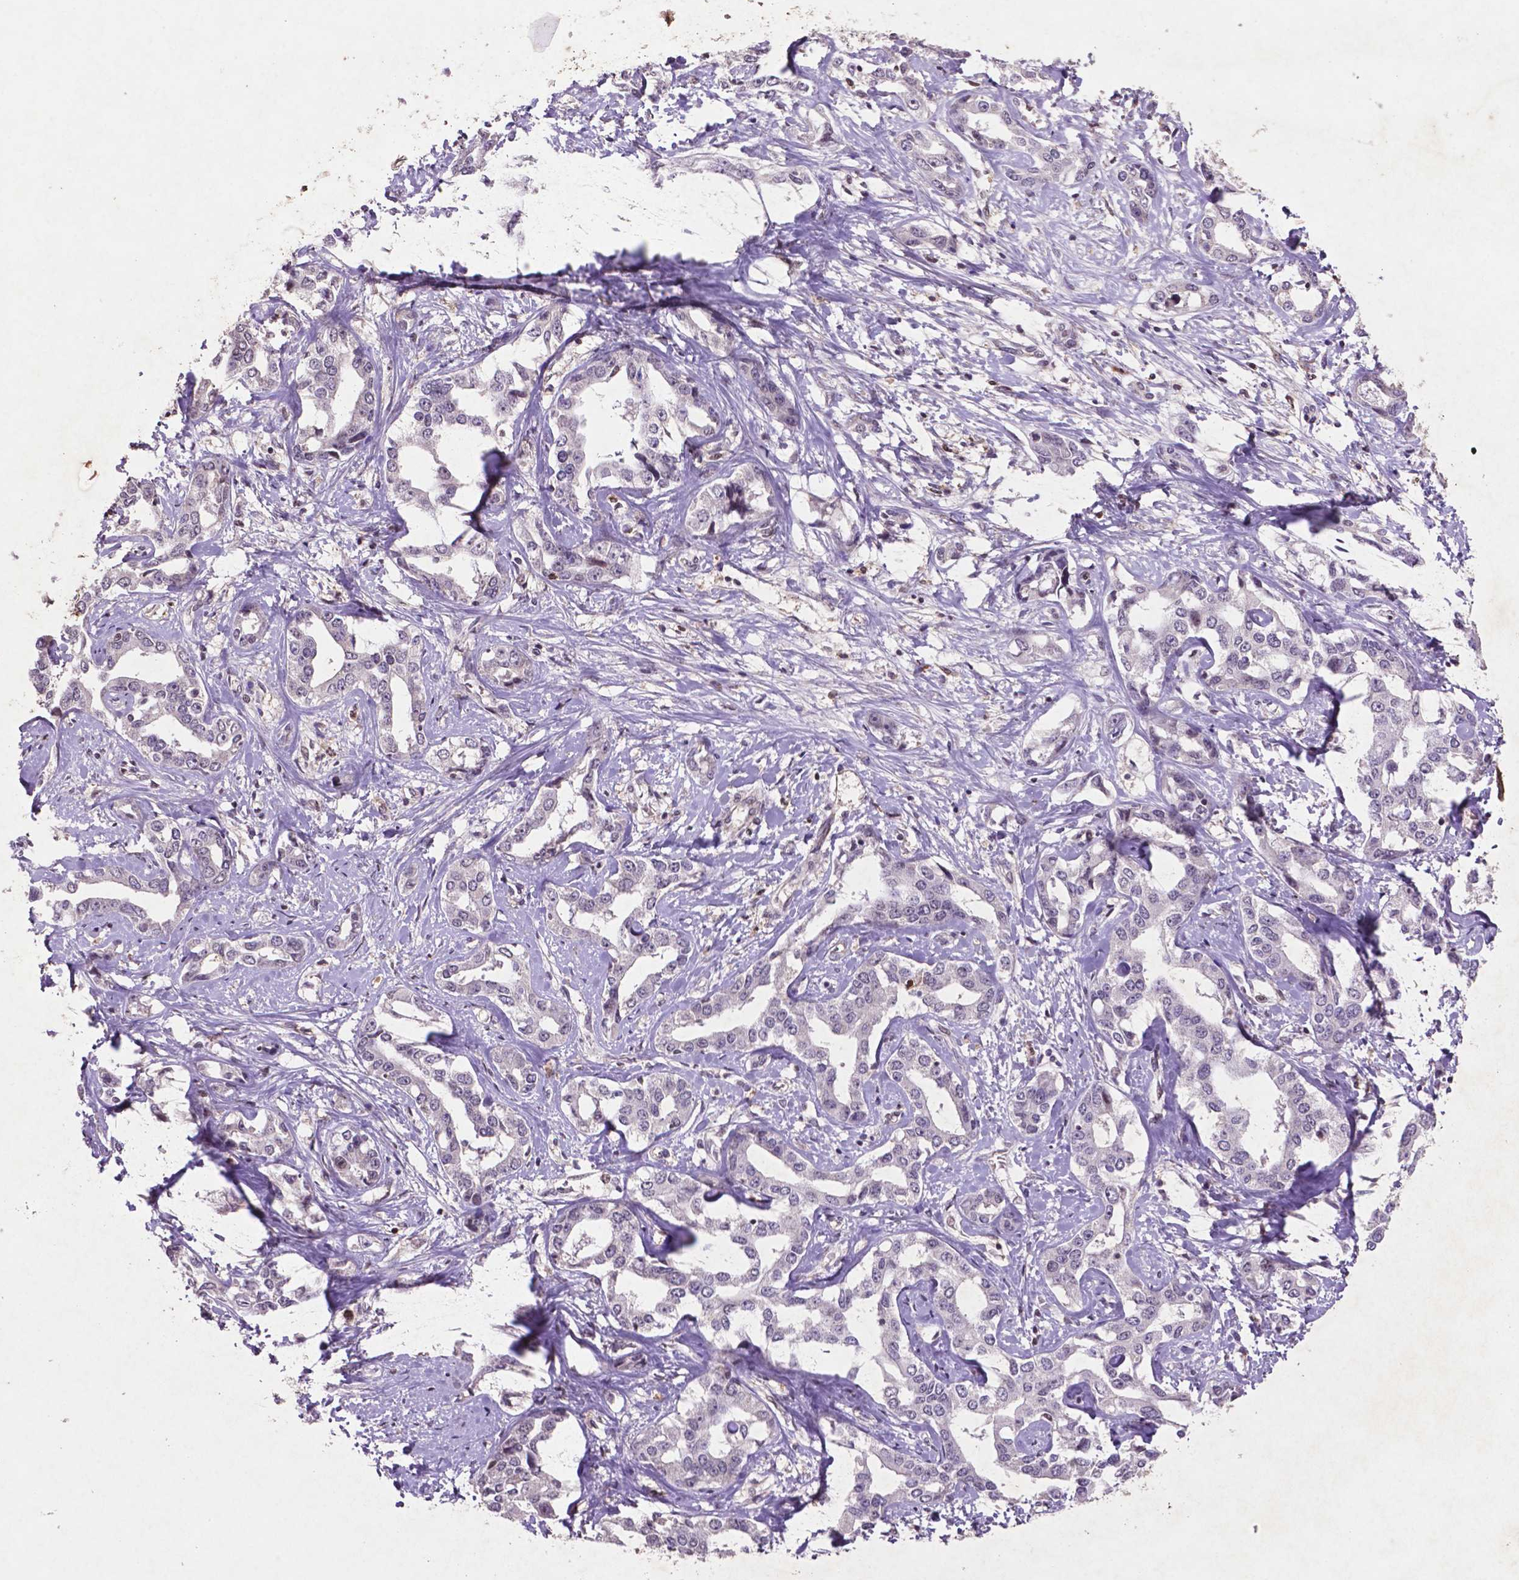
{"staining": {"intensity": "negative", "quantity": "none", "location": "none"}, "tissue": "liver cancer", "cell_type": "Tumor cells", "image_type": "cancer", "snomed": [{"axis": "morphology", "description": "Cholangiocarcinoma"}, {"axis": "topography", "description": "Liver"}], "caption": "Liver cancer stained for a protein using immunohistochemistry (IHC) displays no expression tumor cells.", "gene": "GLRX", "patient": {"sex": "male", "age": 59}}